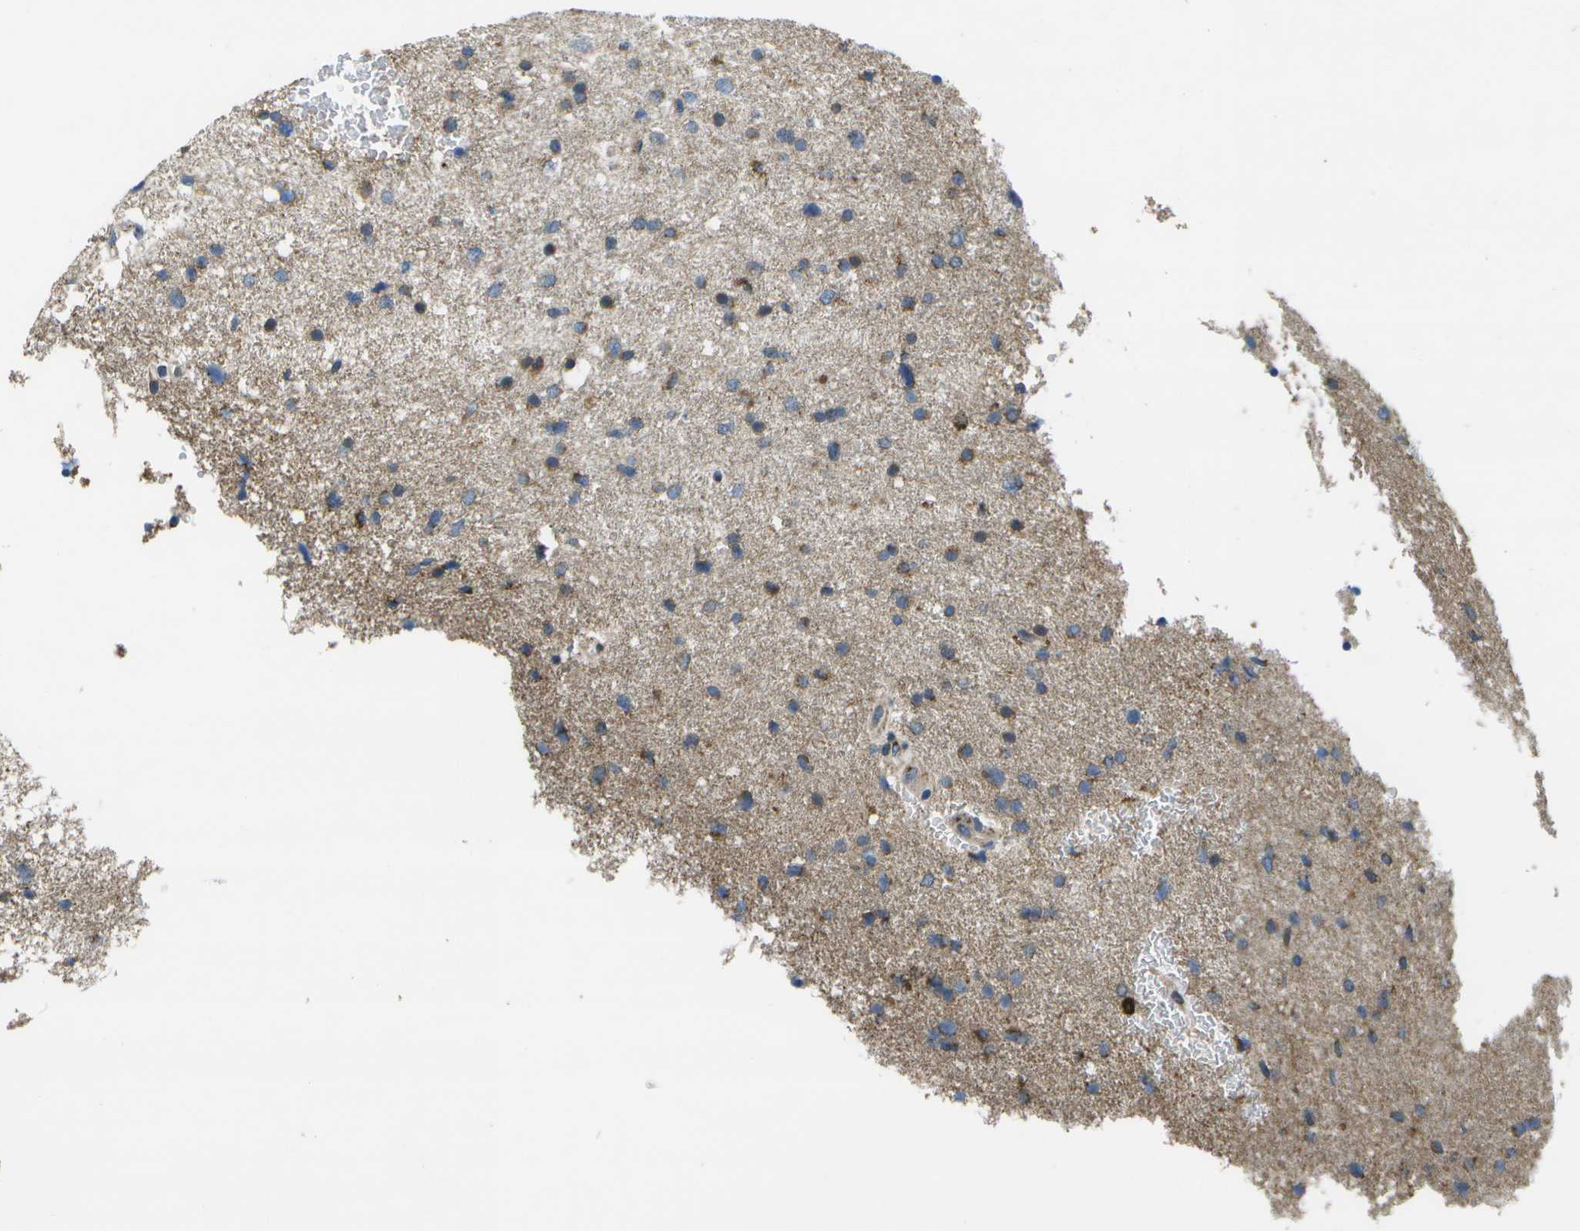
{"staining": {"intensity": "moderate", "quantity": "25%-75%", "location": "cytoplasmic/membranous"}, "tissue": "glioma", "cell_type": "Tumor cells", "image_type": "cancer", "snomed": [{"axis": "morphology", "description": "Glioma, malignant, Low grade"}, {"axis": "topography", "description": "Brain"}], "caption": "Moderate cytoplasmic/membranous expression is present in about 25%-75% of tumor cells in malignant low-grade glioma.", "gene": "GALNT15", "patient": {"sex": "female", "age": 37}}